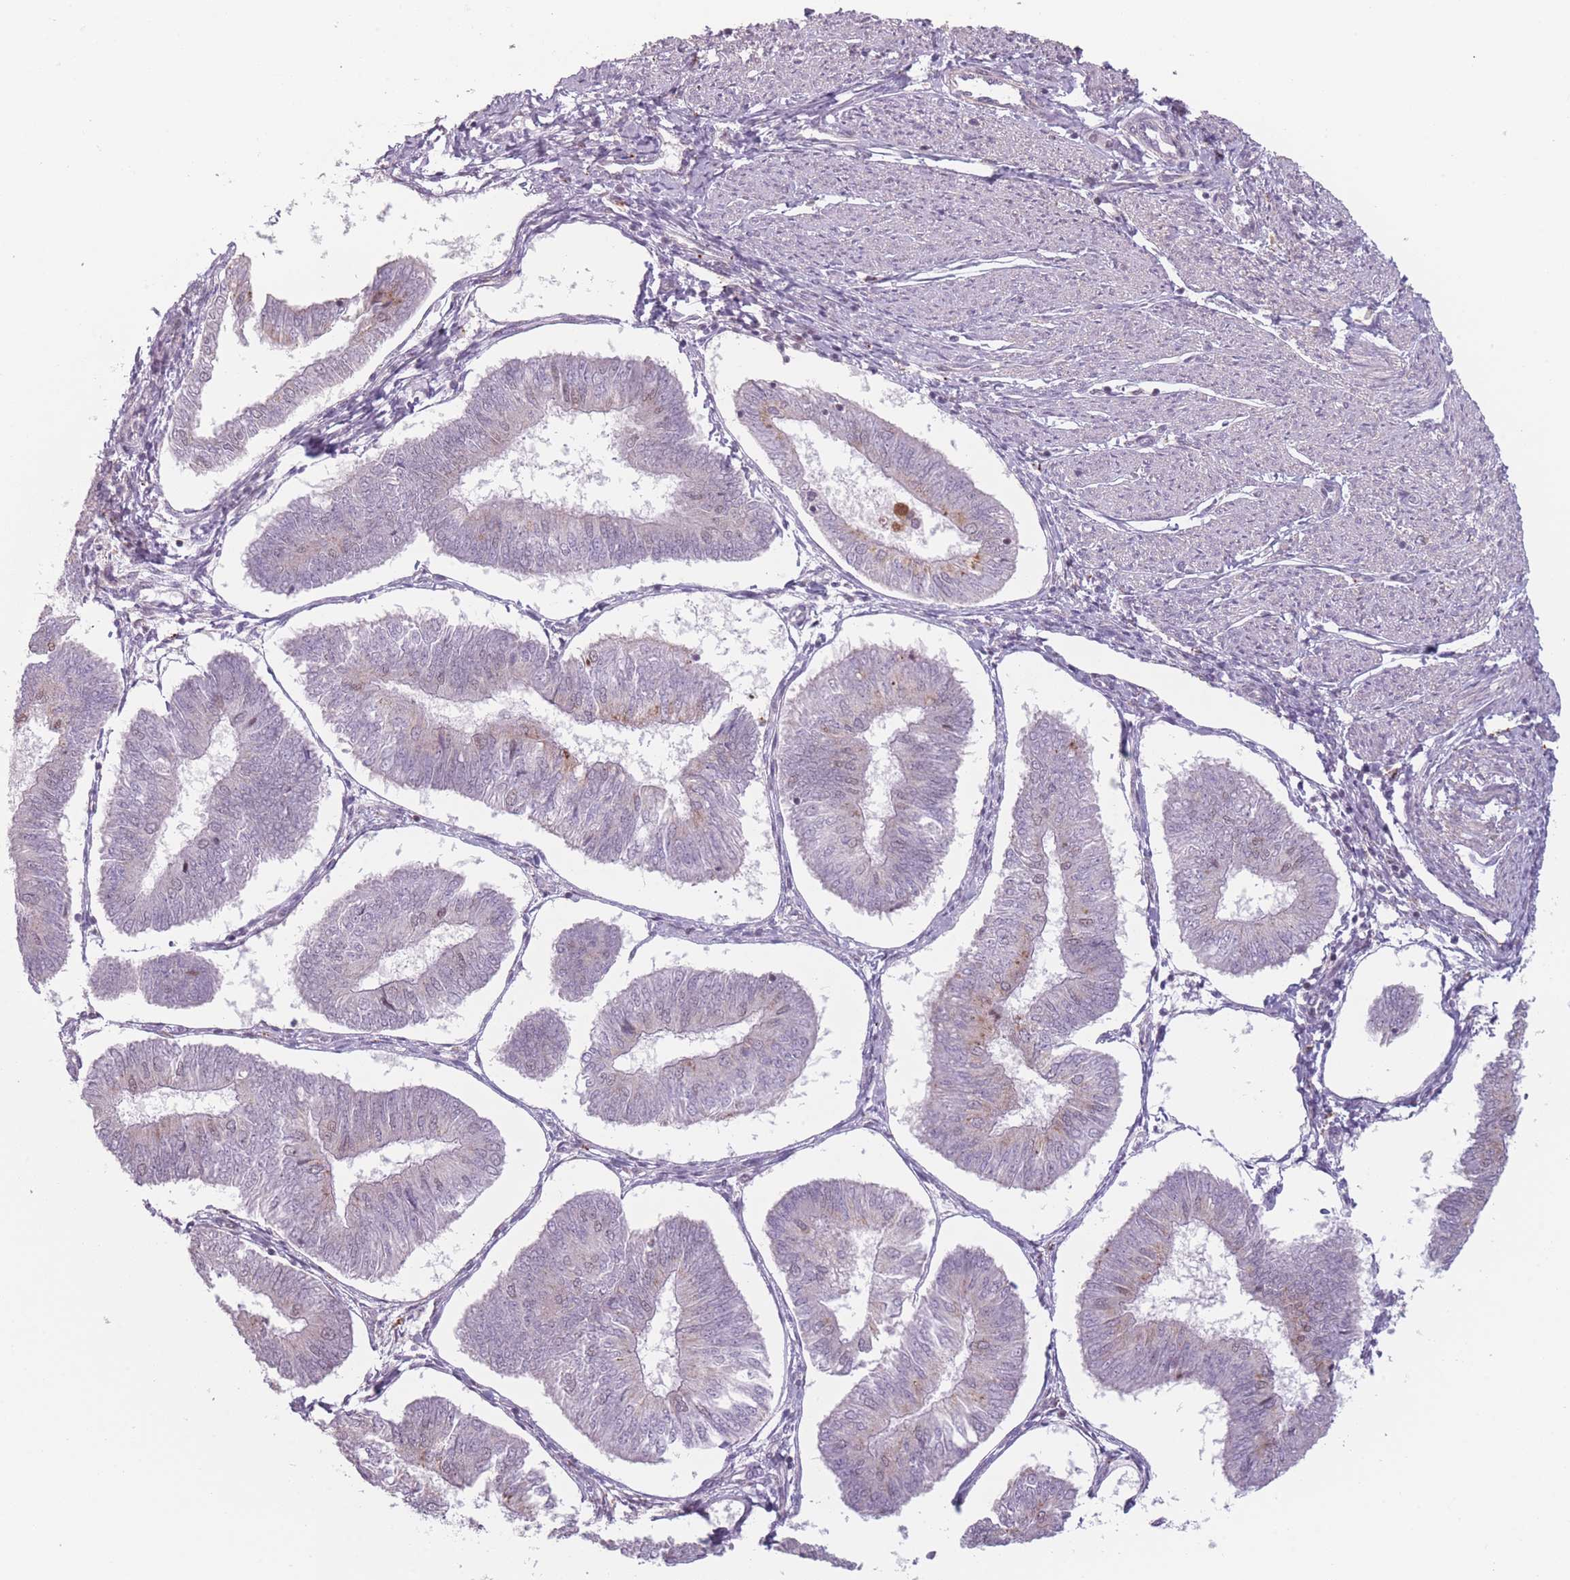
{"staining": {"intensity": "moderate", "quantity": "<25%", "location": "cytoplasmic/membranous"}, "tissue": "endometrial cancer", "cell_type": "Tumor cells", "image_type": "cancer", "snomed": [{"axis": "morphology", "description": "Adenocarcinoma, NOS"}, {"axis": "topography", "description": "Endometrium"}], "caption": "Immunohistochemical staining of endometrial adenocarcinoma displays moderate cytoplasmic/membranous protein expression in about <25% of tumor cells. (DAB IHC, brown staining for protein, blue staining for nuclei).", "gene": "OR10C1", "patient": {"sex": "female", "age": 58}}